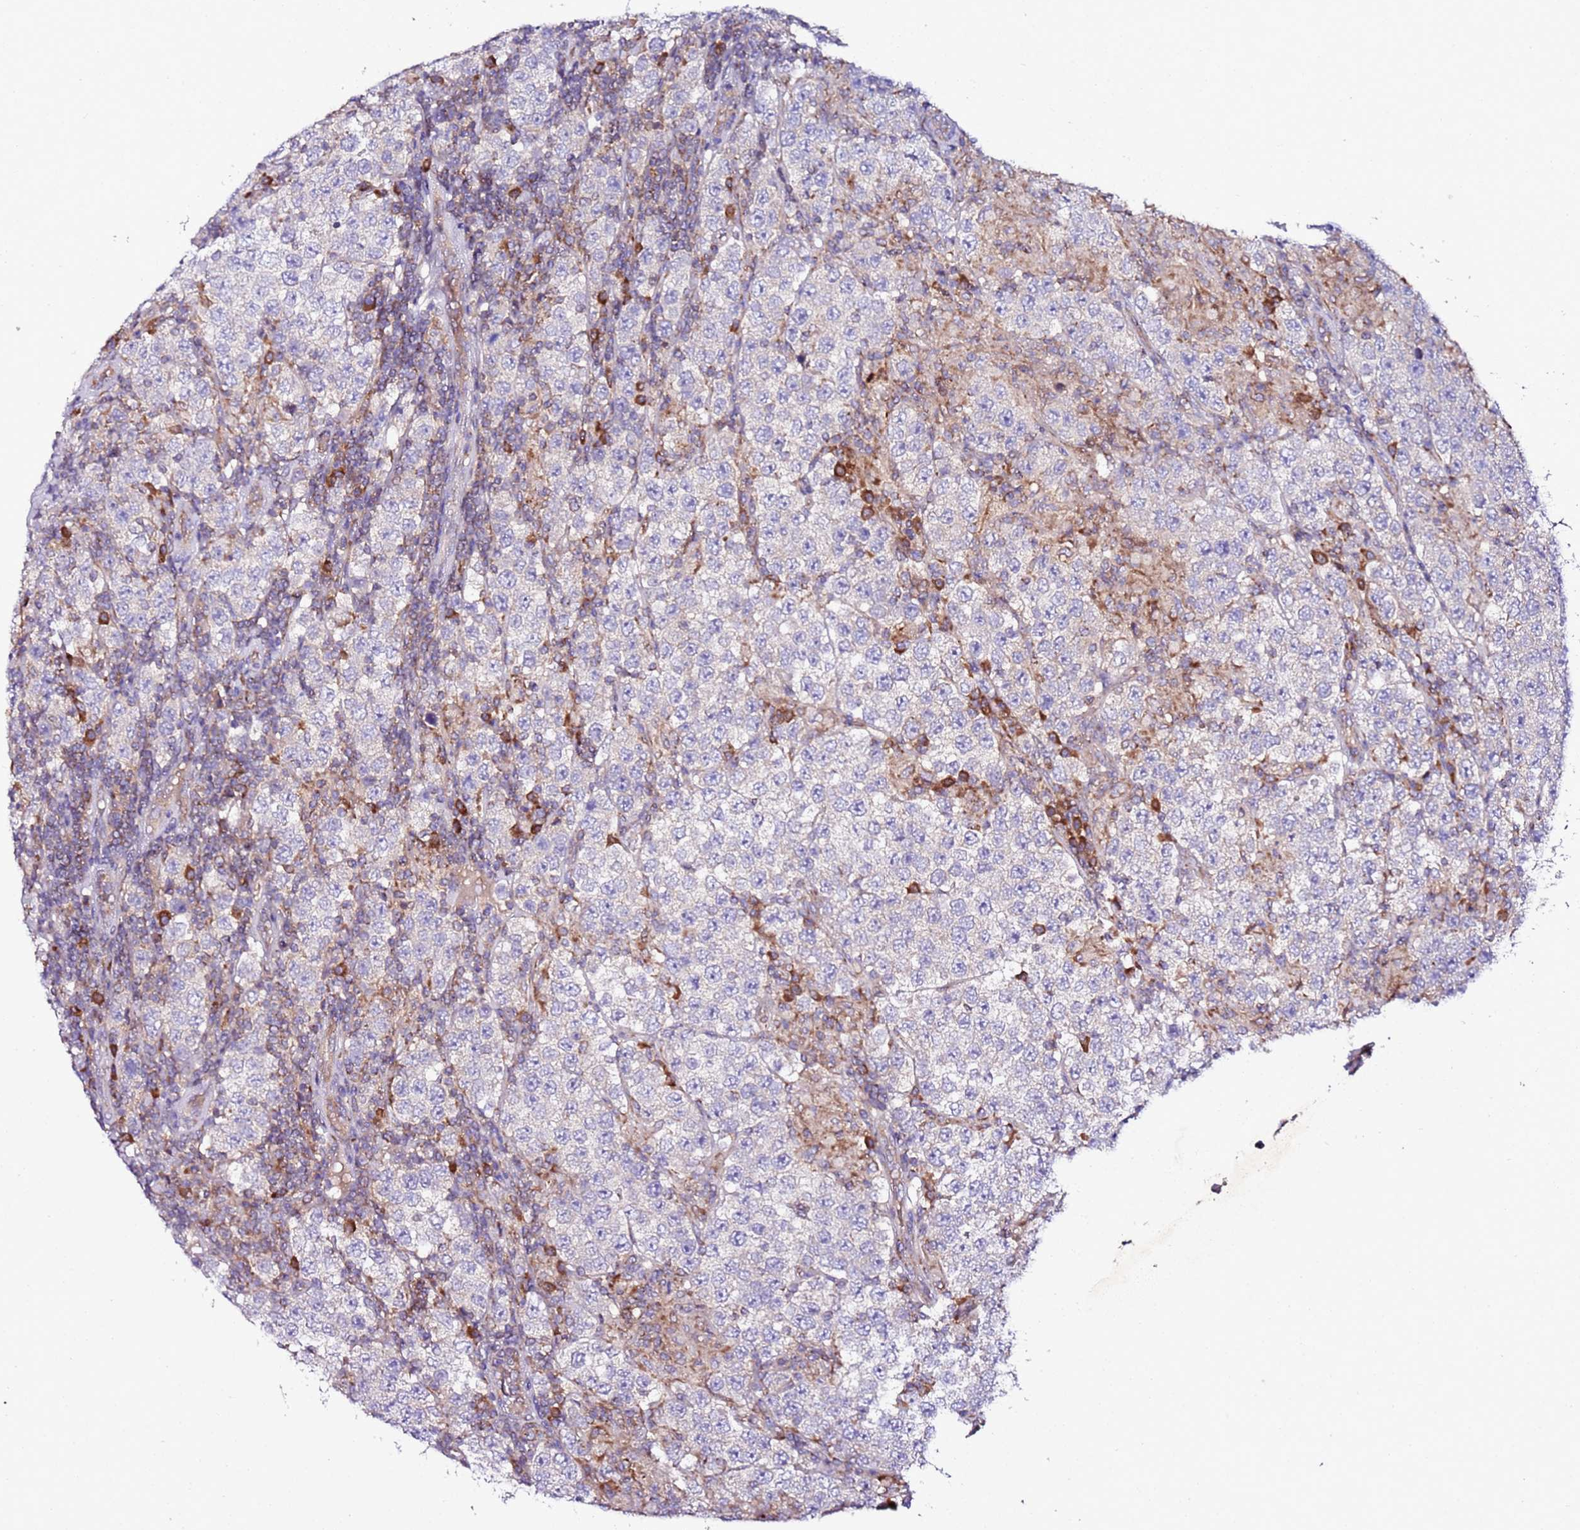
{"staining": {"intensity": "negative", "quantity": "none", "location": "none"}, "tissue": "testis cancer", "cell_type": "Tumor cells", "image_type": "cancer", "snomed": [{"axis": "morphology", "description": "Normal tissue, NOS"}, {"axis": "morphology", "description": "Urothelial carcinoma, High grade"}, {"axis": "morphology", "description": "Seminoma, NOS"}, {"axis": "morphology", "description": "Carcinoma, Embryonal, NOS"}, {"axis": "topography", "description": "Urinary bladder"}, {"axis": "topography", "description": "Testis"}], "caption": "Human seminoma (testis) stained for a protein using IHC exhibits no expression in tumor cells.", "gene": "C19orf12", "patient": {"sex": "male", "age": 41}}